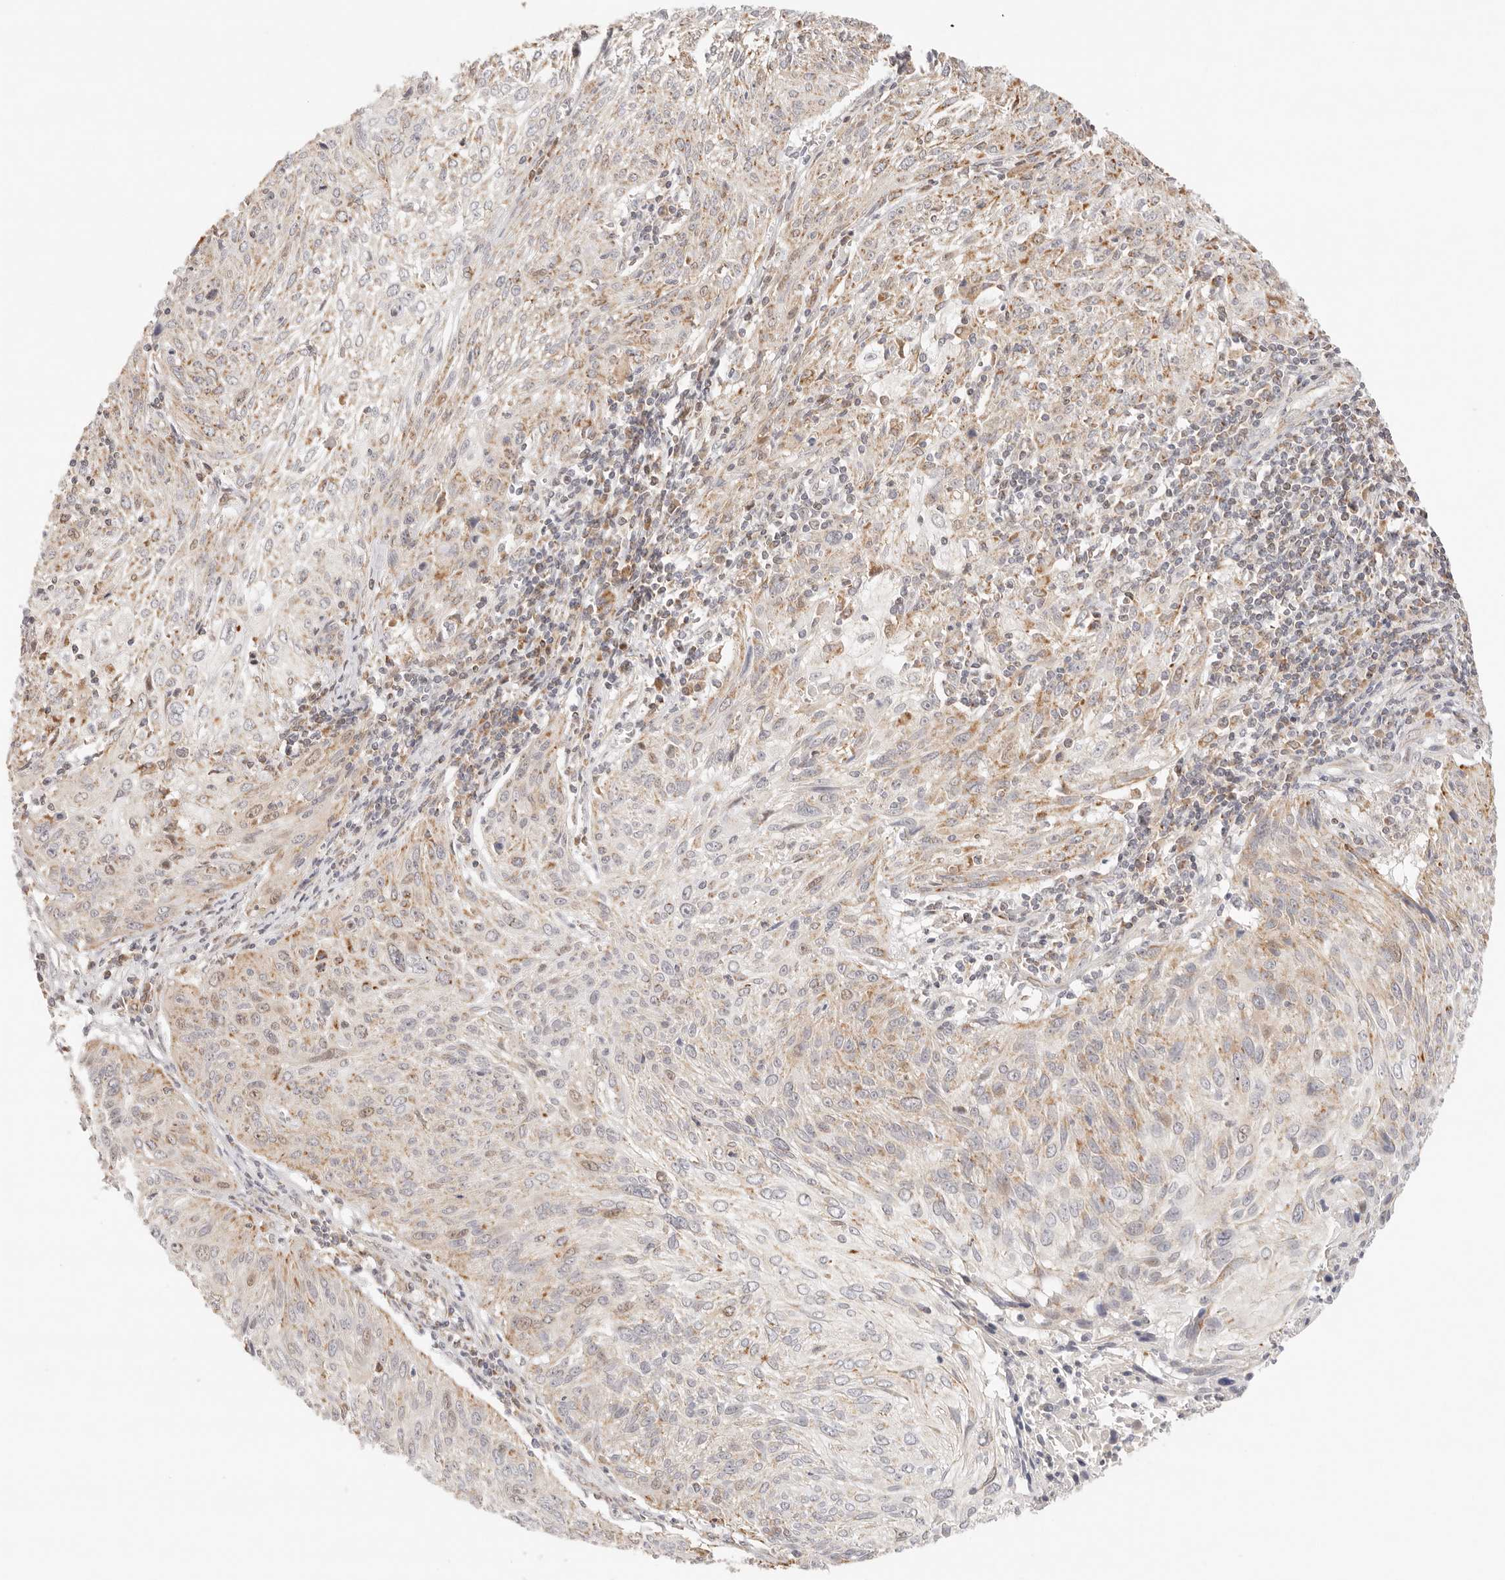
{"staining": {"intensity": "weak", "quantity": "25%-75%", "location": "cytoplasmic/membranous"}, "tissue": "cervical cancer", "cell_type": "Tumor cells", "image_type": "cancer", "snomed": [{"axis": "morphology", "description": "Squamous cell carcinoma, NOS"}, {"axis": "topography", "description": "Cervix"}], "caption": "High-power microscopy captured an IHC micrograph of squamous cell carcinoma (cervical), revealing weak cytoplasmic/membranous staining in about 25%-75% of tumor cells.", "gene": "COA6", "patient": {"sex": "female", "age": 51}}